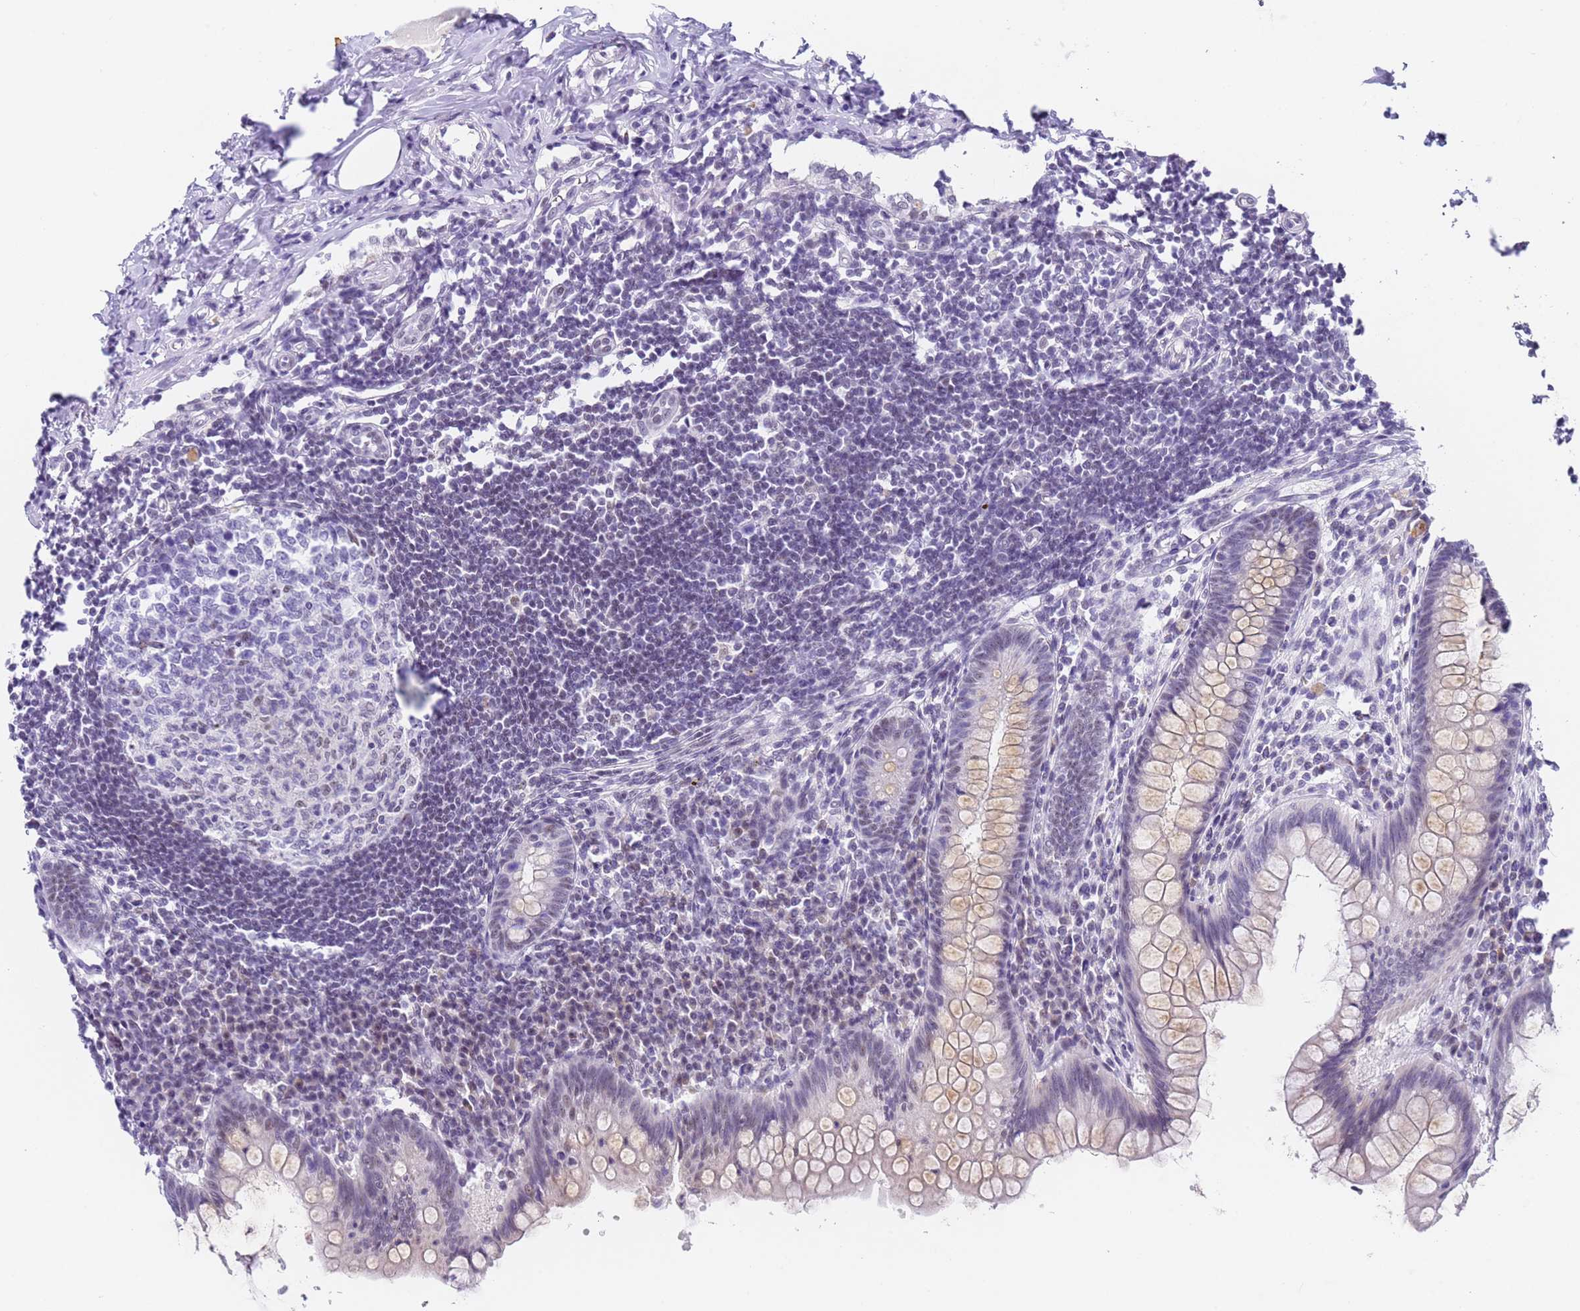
{"staining": {"intensity": "weak", "quantity": "<25%", "location": "cytoplasmic/membranous"}, "tissue": "appendix", "cell_type": "Glandular cells", "image_type": "normal", "snomed": [{"axis": "morphology", "description": "Normal tissue, NOS"}, {"axis": "topography", "description": "Appendix"}], "caption": "This is an immunohistochemistry image of unremarkable human appendix. There is no expression in glandular cells.", "gene": "FNBP4", "patient": {"sex": "female", "age": 33}}